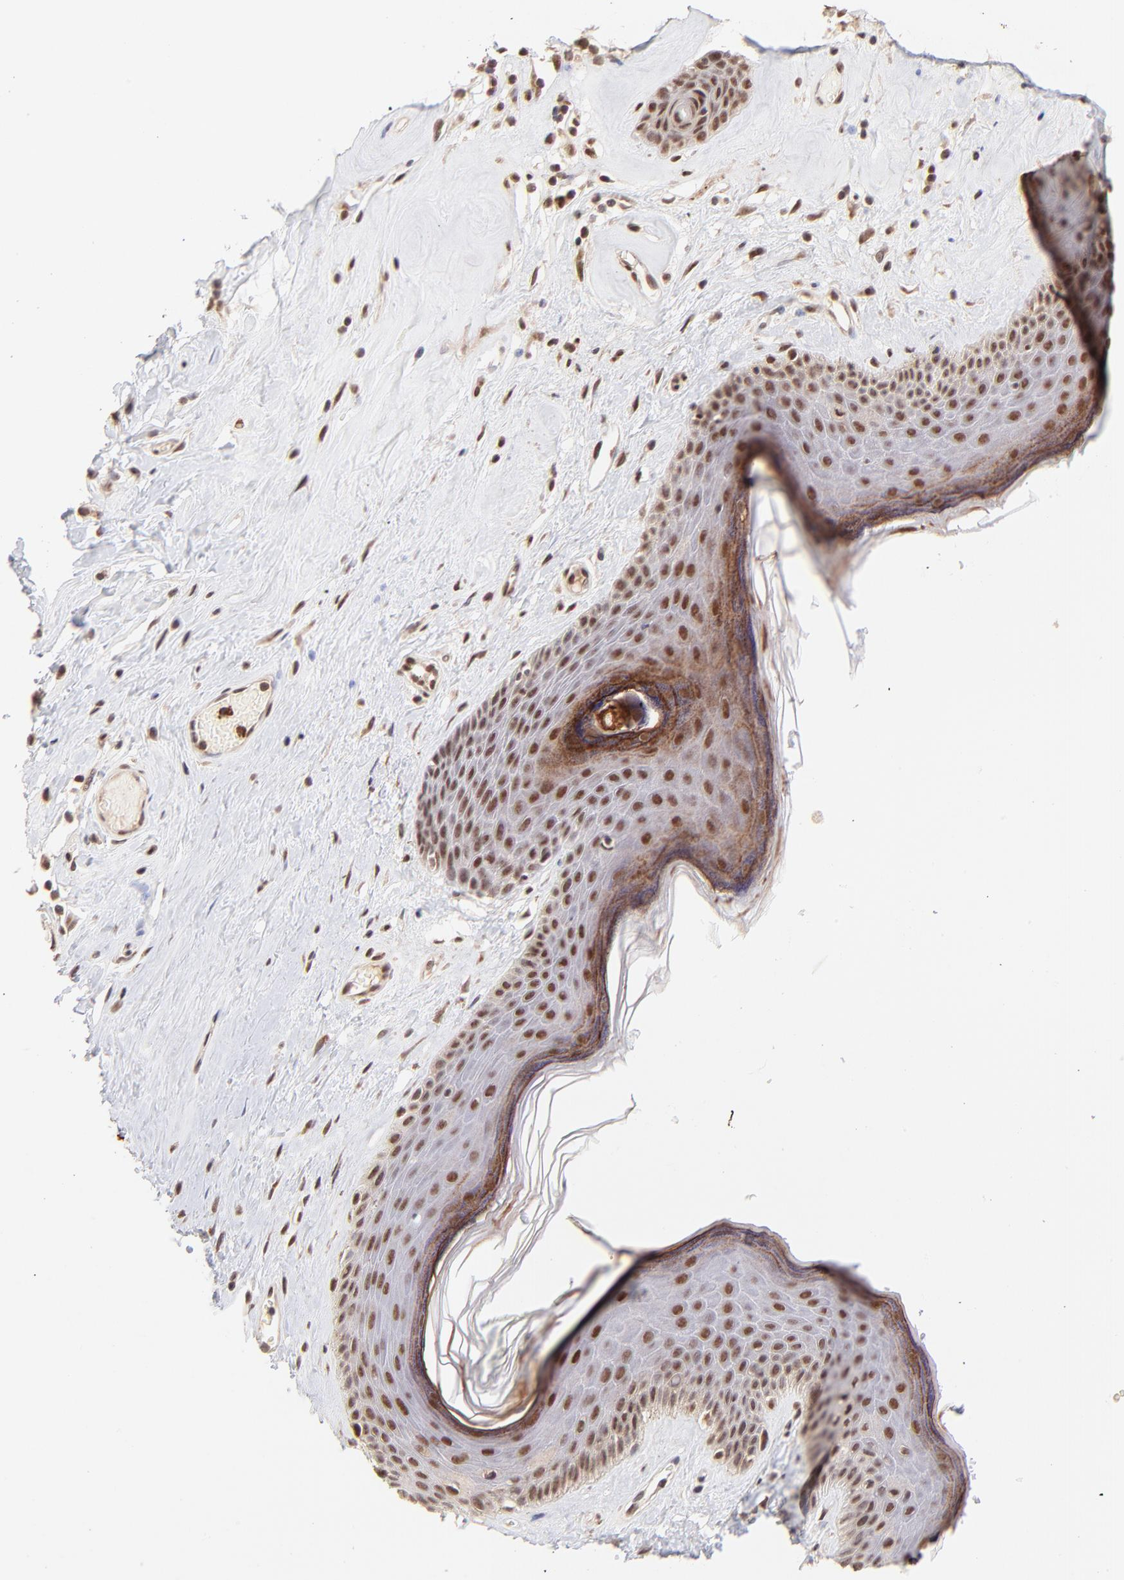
{"staining": {"intensity": "moderate", "quantity": ">75%", "location": "nuclear"}, "tissue": "skin", "cell_type": "Epidermal cells", "image_type": "normal", "snomed": [{"axis": "morphology", "description": "Normal tissue, NOS"}, {"axis": "morphology", "description": "Inflammation, NOS"}, {"axis": "topography", "description": "Vulva"}], "caption": "Immunohistochemical staining of unremarkable skin exhibits medium levels of moderate nuclear expression in about >75% of epidermal cells. (DAB (3,3'-diaminobenzidine) = brown stain, brightfield microscopy at high magnification).", "gene": "MED12", "patient": {"sex": "female", "age": 84}}